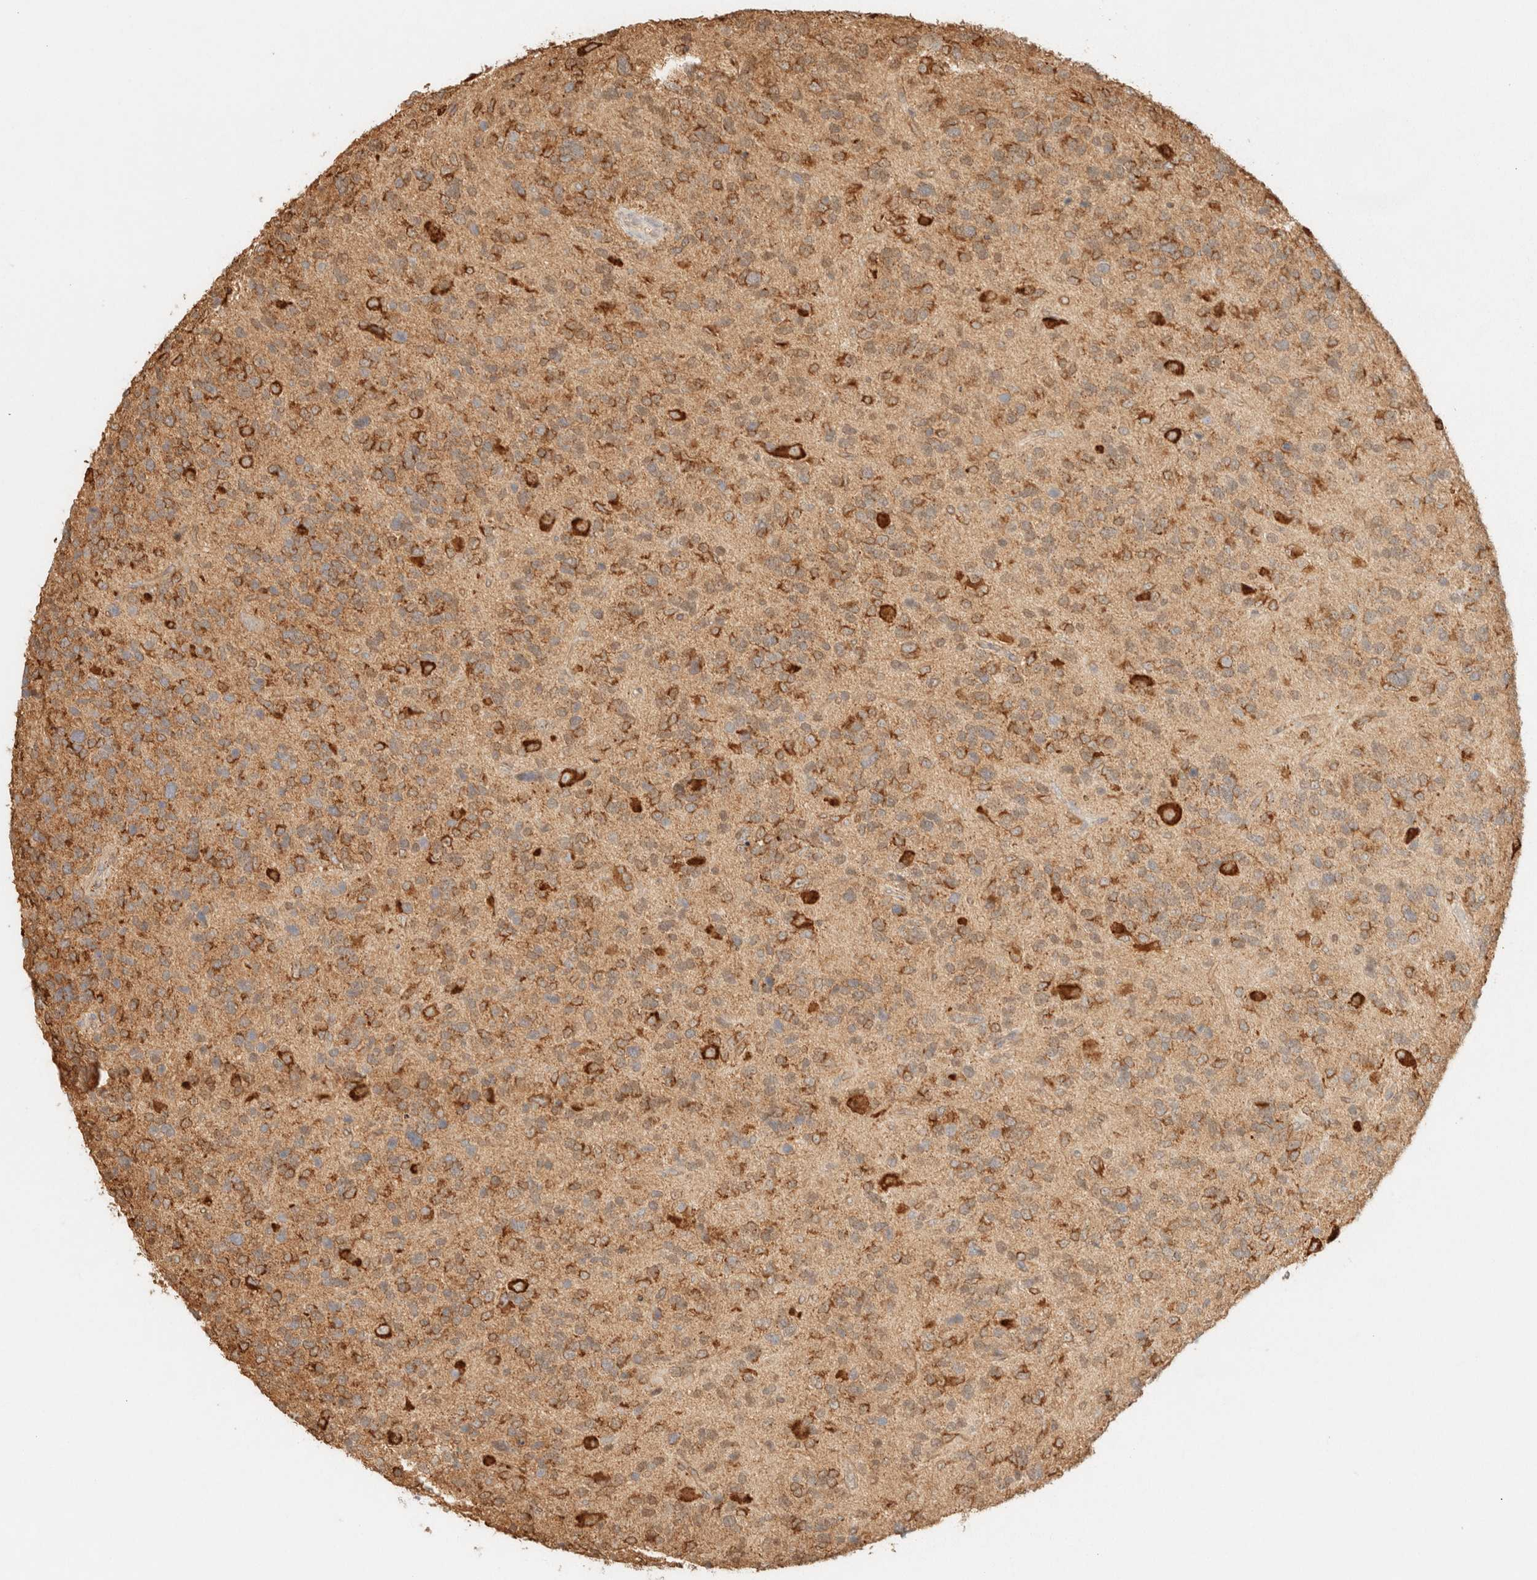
{"staining": {"intensity": "moderate", "quantity": ">75%", "location": "cytoplasmic/membranous"}, "tissue": "glioma", "cell_type": "Tumor cells", "image_type": "cancer", "snomed": [{"axis": "morphology", "description": "Glioma, malignant, High grade"}, {"axis": "topography", "description": "Brain"}], "caption": "Protein expression by immunohistochemistry (IHC) reveals moderate cytoplasmic/membranous expression in approximately >75% of tumor cells in malignant high-grade glioma.", "gene": "SPARCL1", "patient": {"sex": "female", "age": 58}}